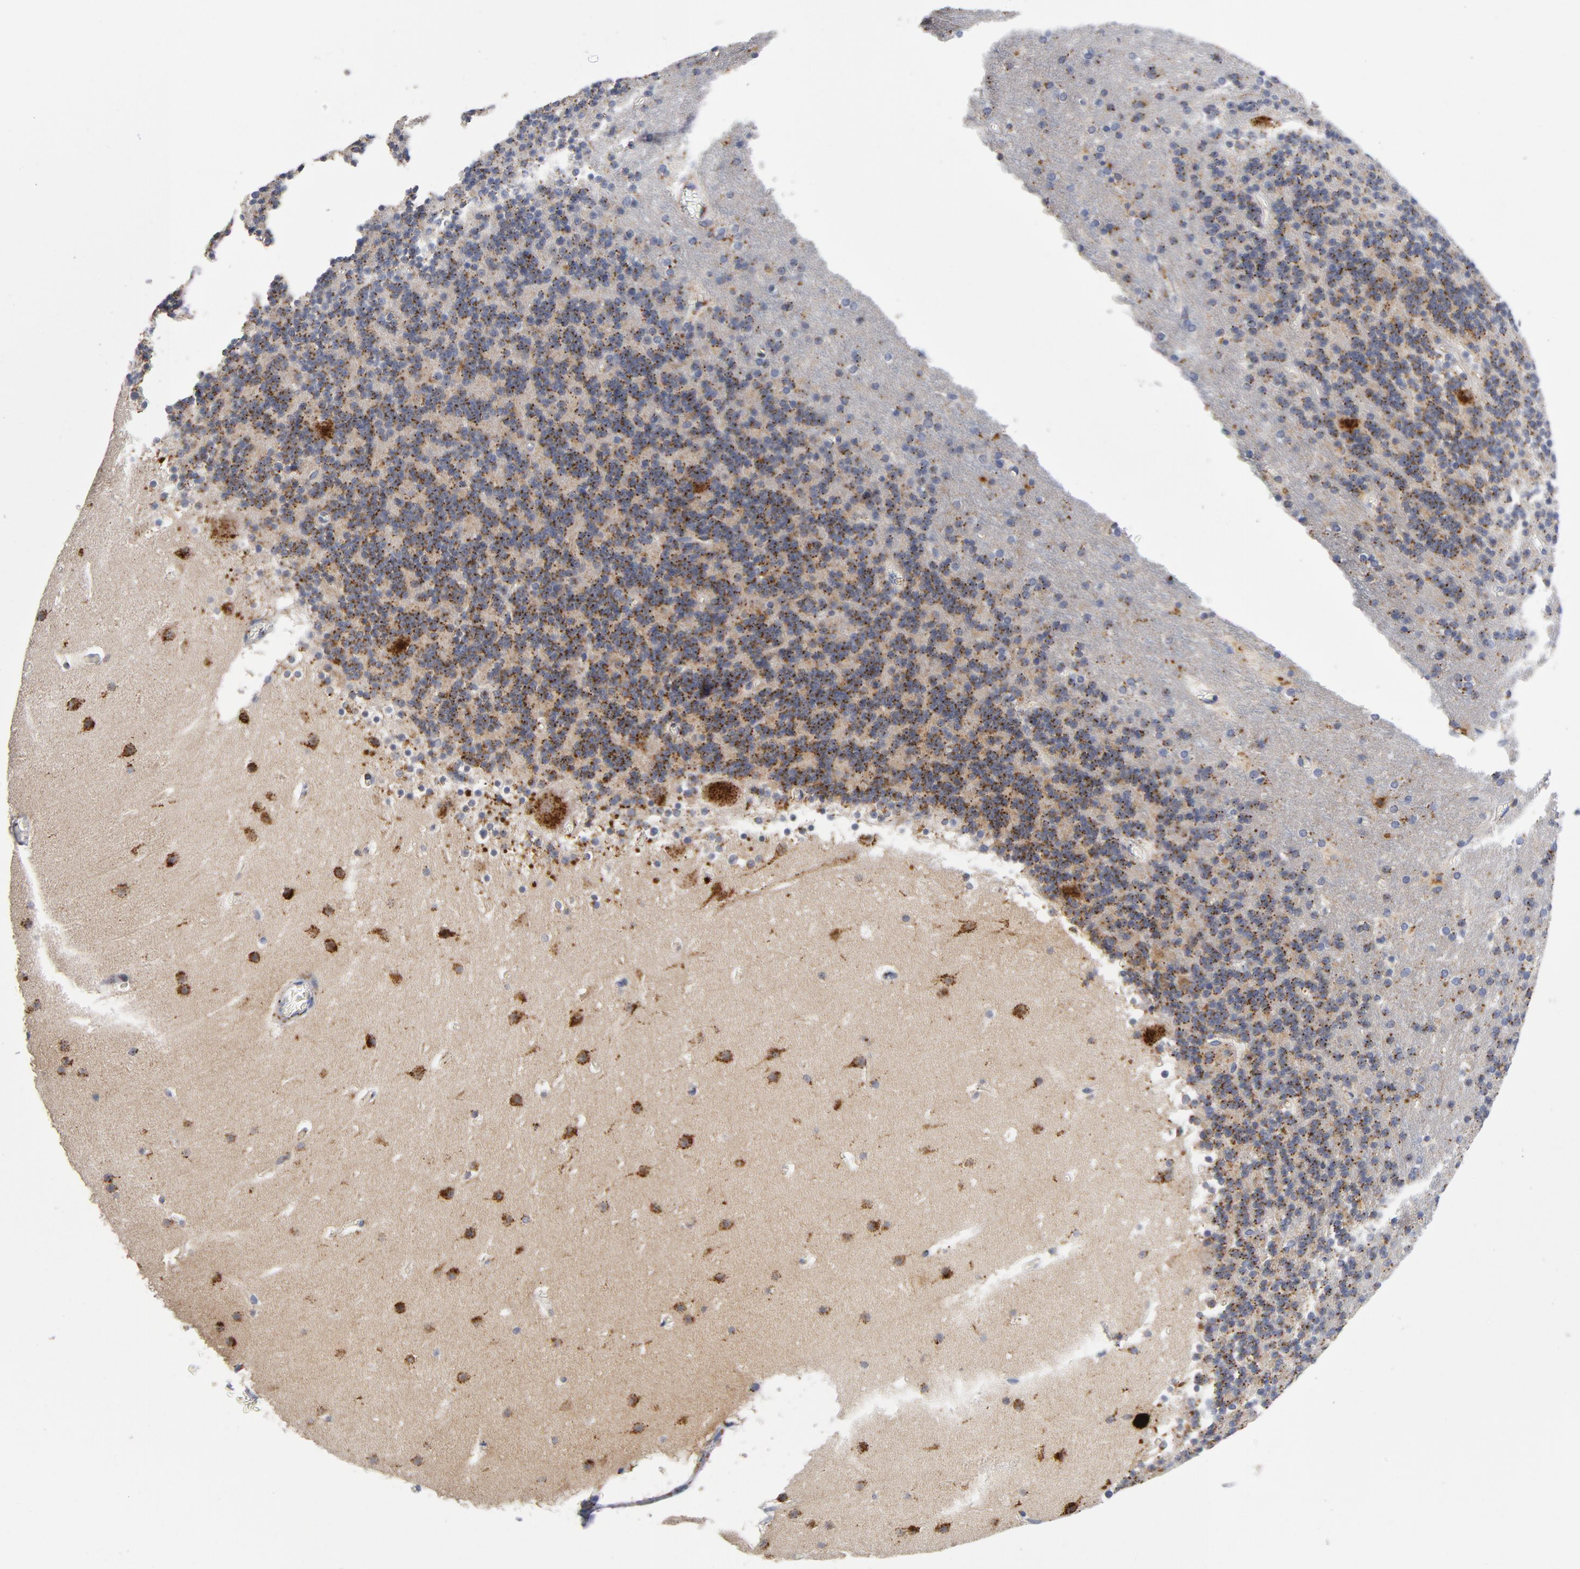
{"staining": {"intensity": "moderate", "quantity": ">75%", "location": "cytoplasmic/membranous"}, "tissue": "cerebellum", "cell_type": "Cells in granular layer", "image_type": "normal", "snomed": [{"axis": "morphology", "description": "Normal tissue, NOS"}, {"axis": "topography", "description": "Cerebellum"}], "caption": "A brown stain shows moderate cytoplasmic/membranous positivity of a protein in cells in granular layer of normal cerebellum.", "gene": "AKT2", "patient": {"sex": "male", "age": 45}}